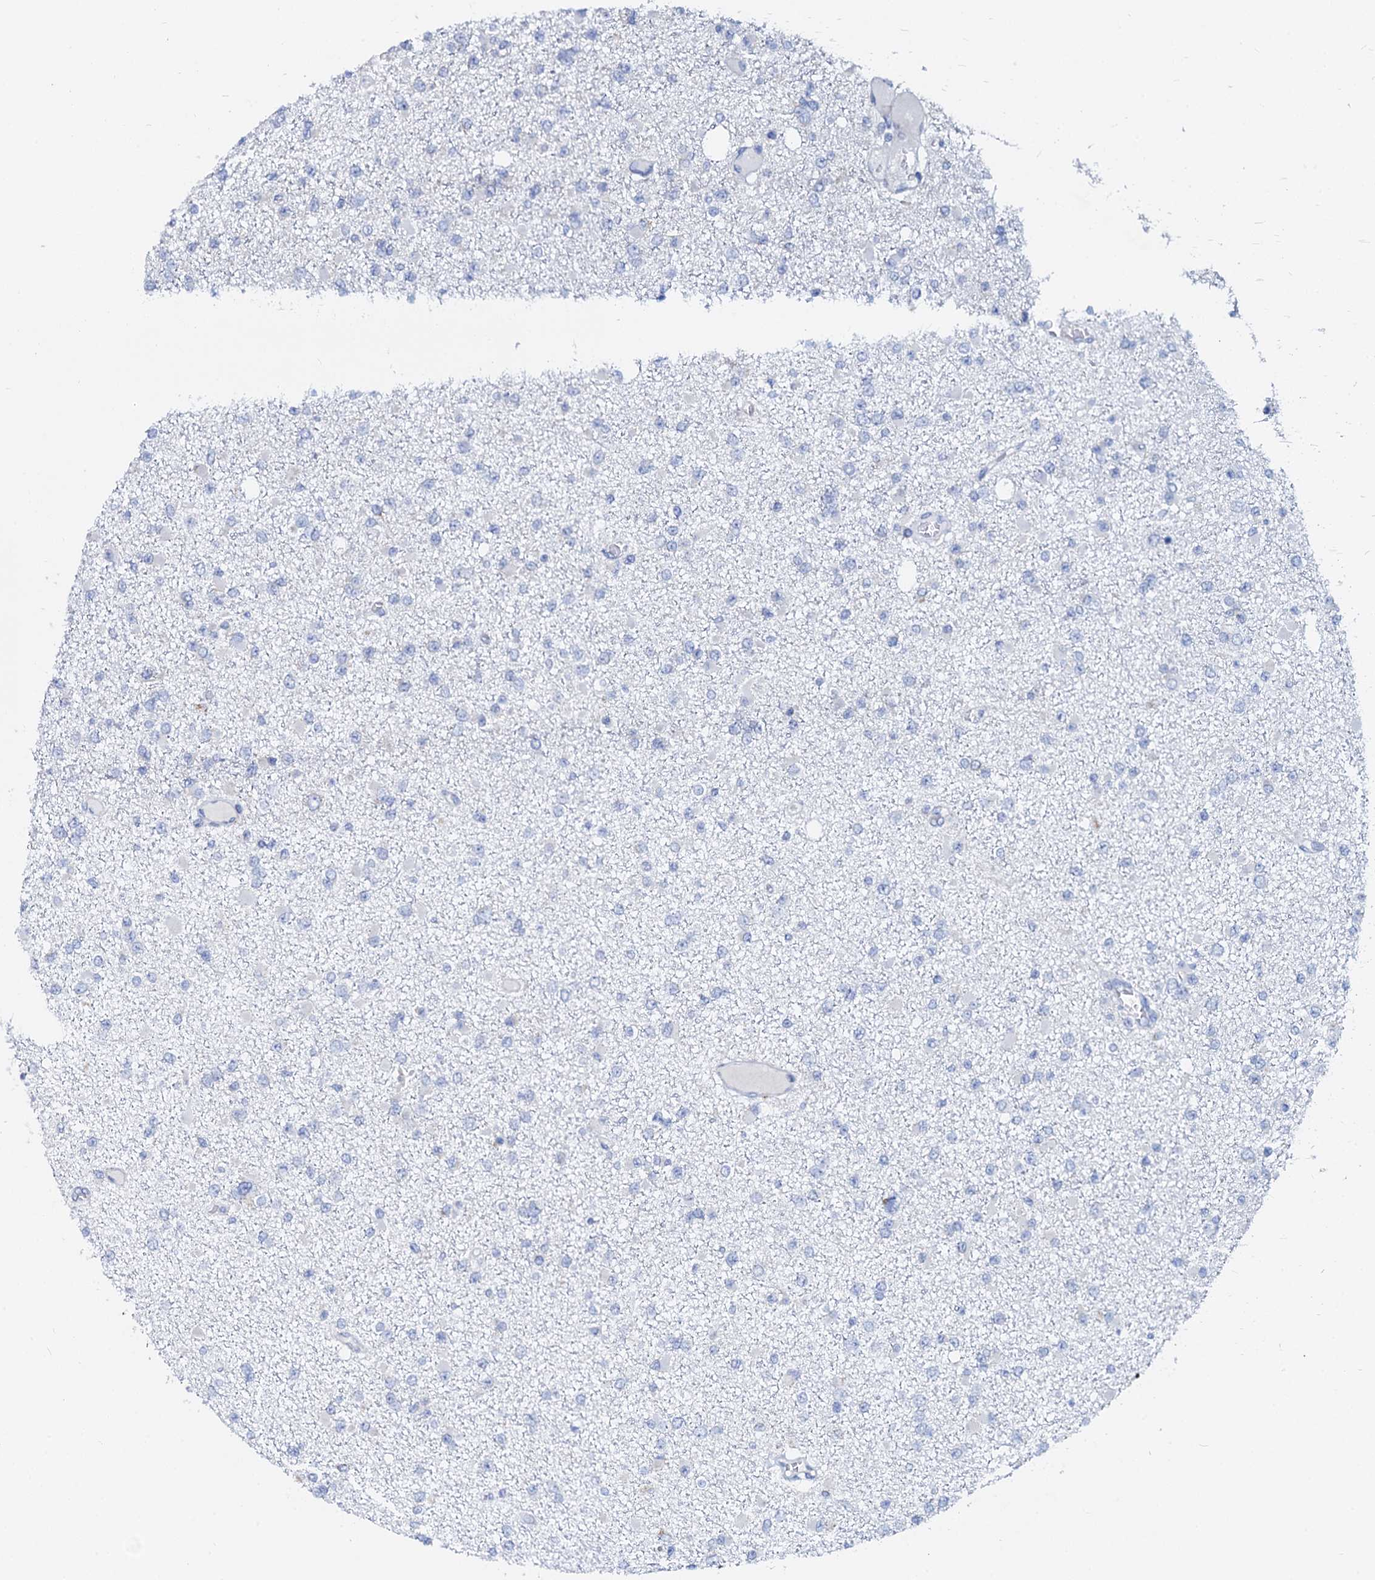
{"staining": {"intensity": "negative", "quantity": "none", "location": "none"}, "tissue": "glioma", "cell_type": "Tumor cells", "image_type": "cancer", "snomed": [{"axis": "morphology", "description": "Glioma, malignant, Low grade"}, {"axis": "topography", "description": "Brain"}], "caption": "Immunohistochemistry (IHC) micrograph of neoplastic tissue: human glioma stained with DAB (3,3'-diaminobenzidine) shows no significant protein positivity in tumor cells. (Brightfield microscopy of DAB immunohistochemistry (IHC) at high magnification).", "gene": "SLC37A4", "patient": {"sex": "female", "age": 22}}